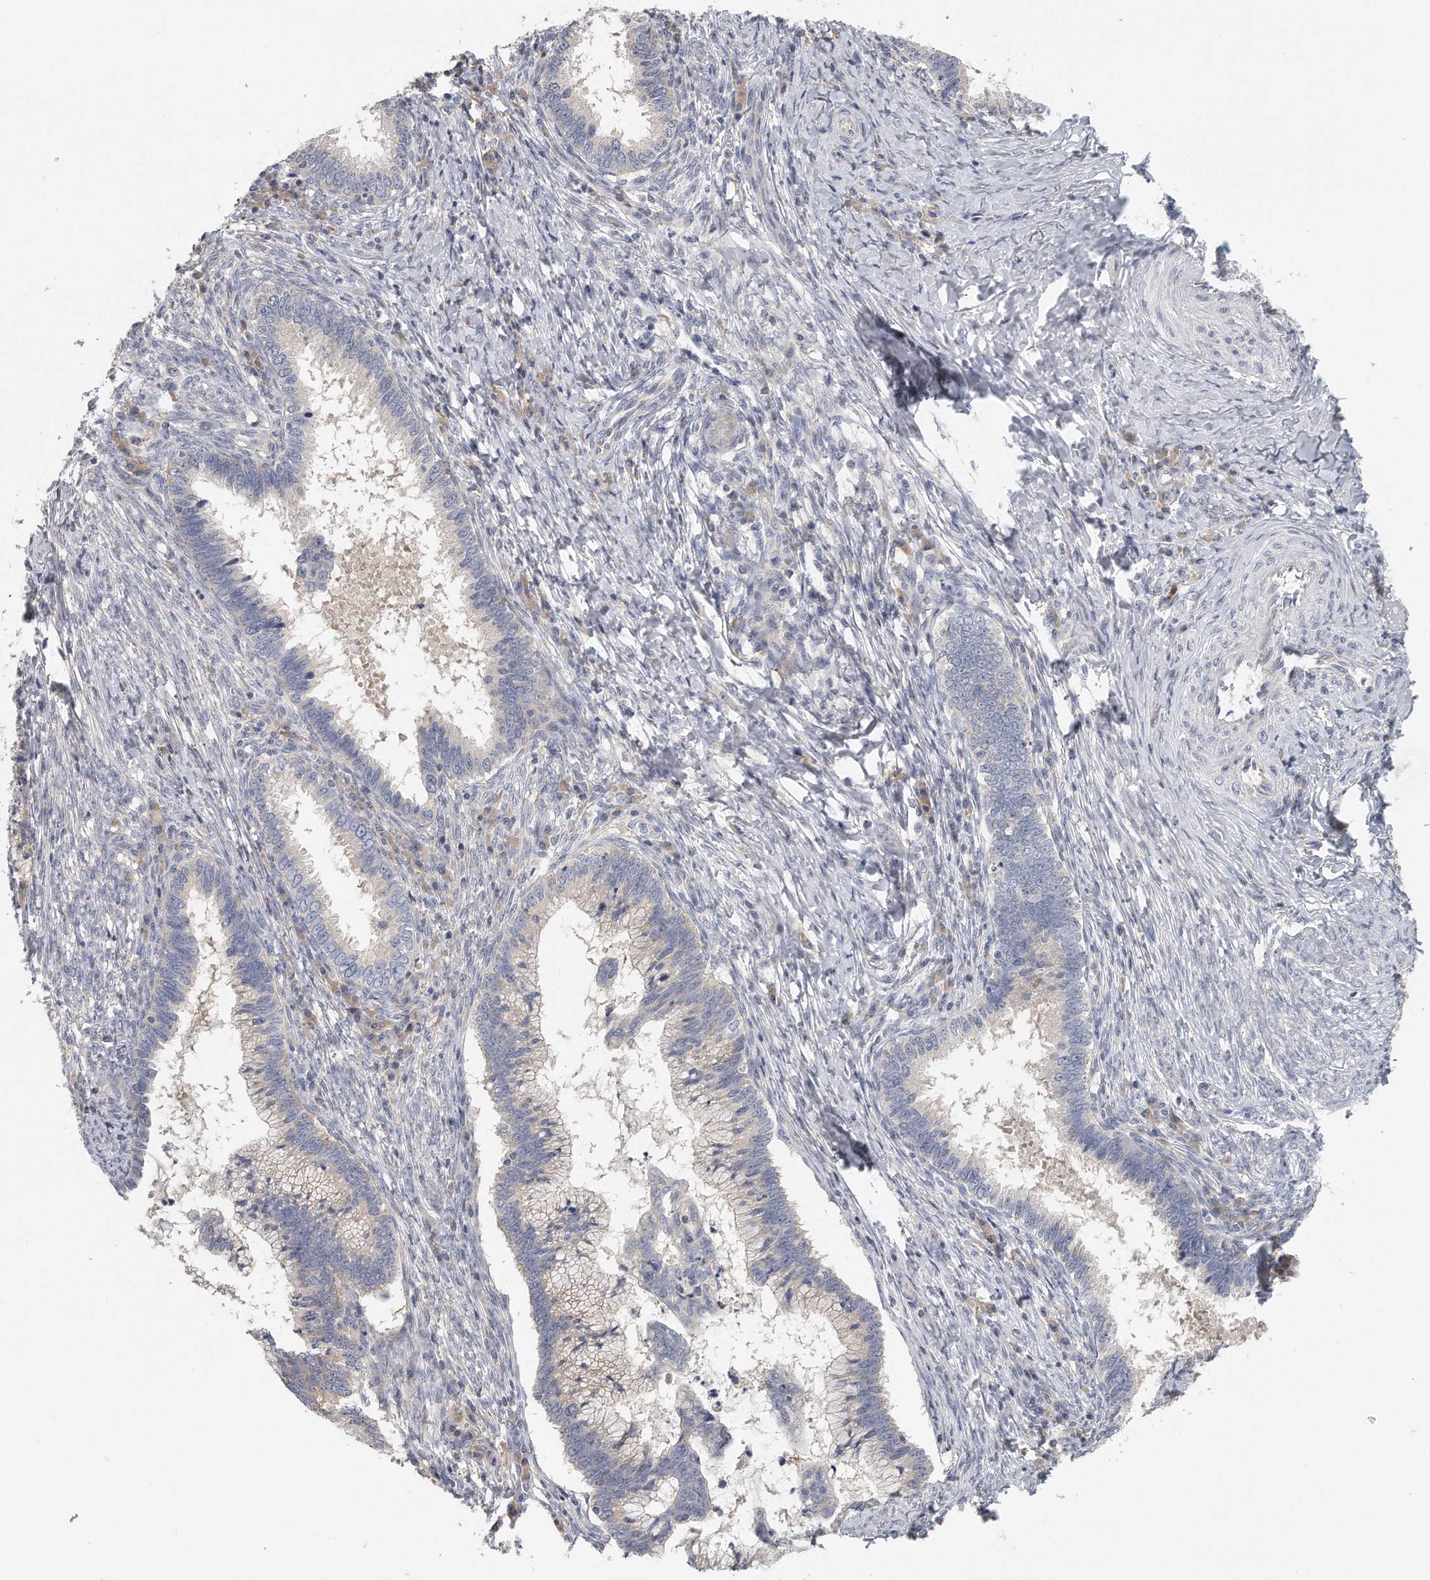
{"staining": {"intensity": "negative", "quantity": "none", "location": "none"}, "tissue": "cervical cancer", "cell_type": "Tumor cells", "image_type": "cancer", "snomed": [{"axis": "morphology", "description": "Adenocarcinoma, NOS"}, {"axis": "topography", "description": "Cervix"}], "caption": "A histopathology image of human adenocarcinoma (cervical) is negative for staining in tumor cells. The staining is performed using DAB brown chromogen with nuclei counter-stained in using hematoxylin.", "gene": "EIF3I", "patient": {"sex": "female", "age": 36}}